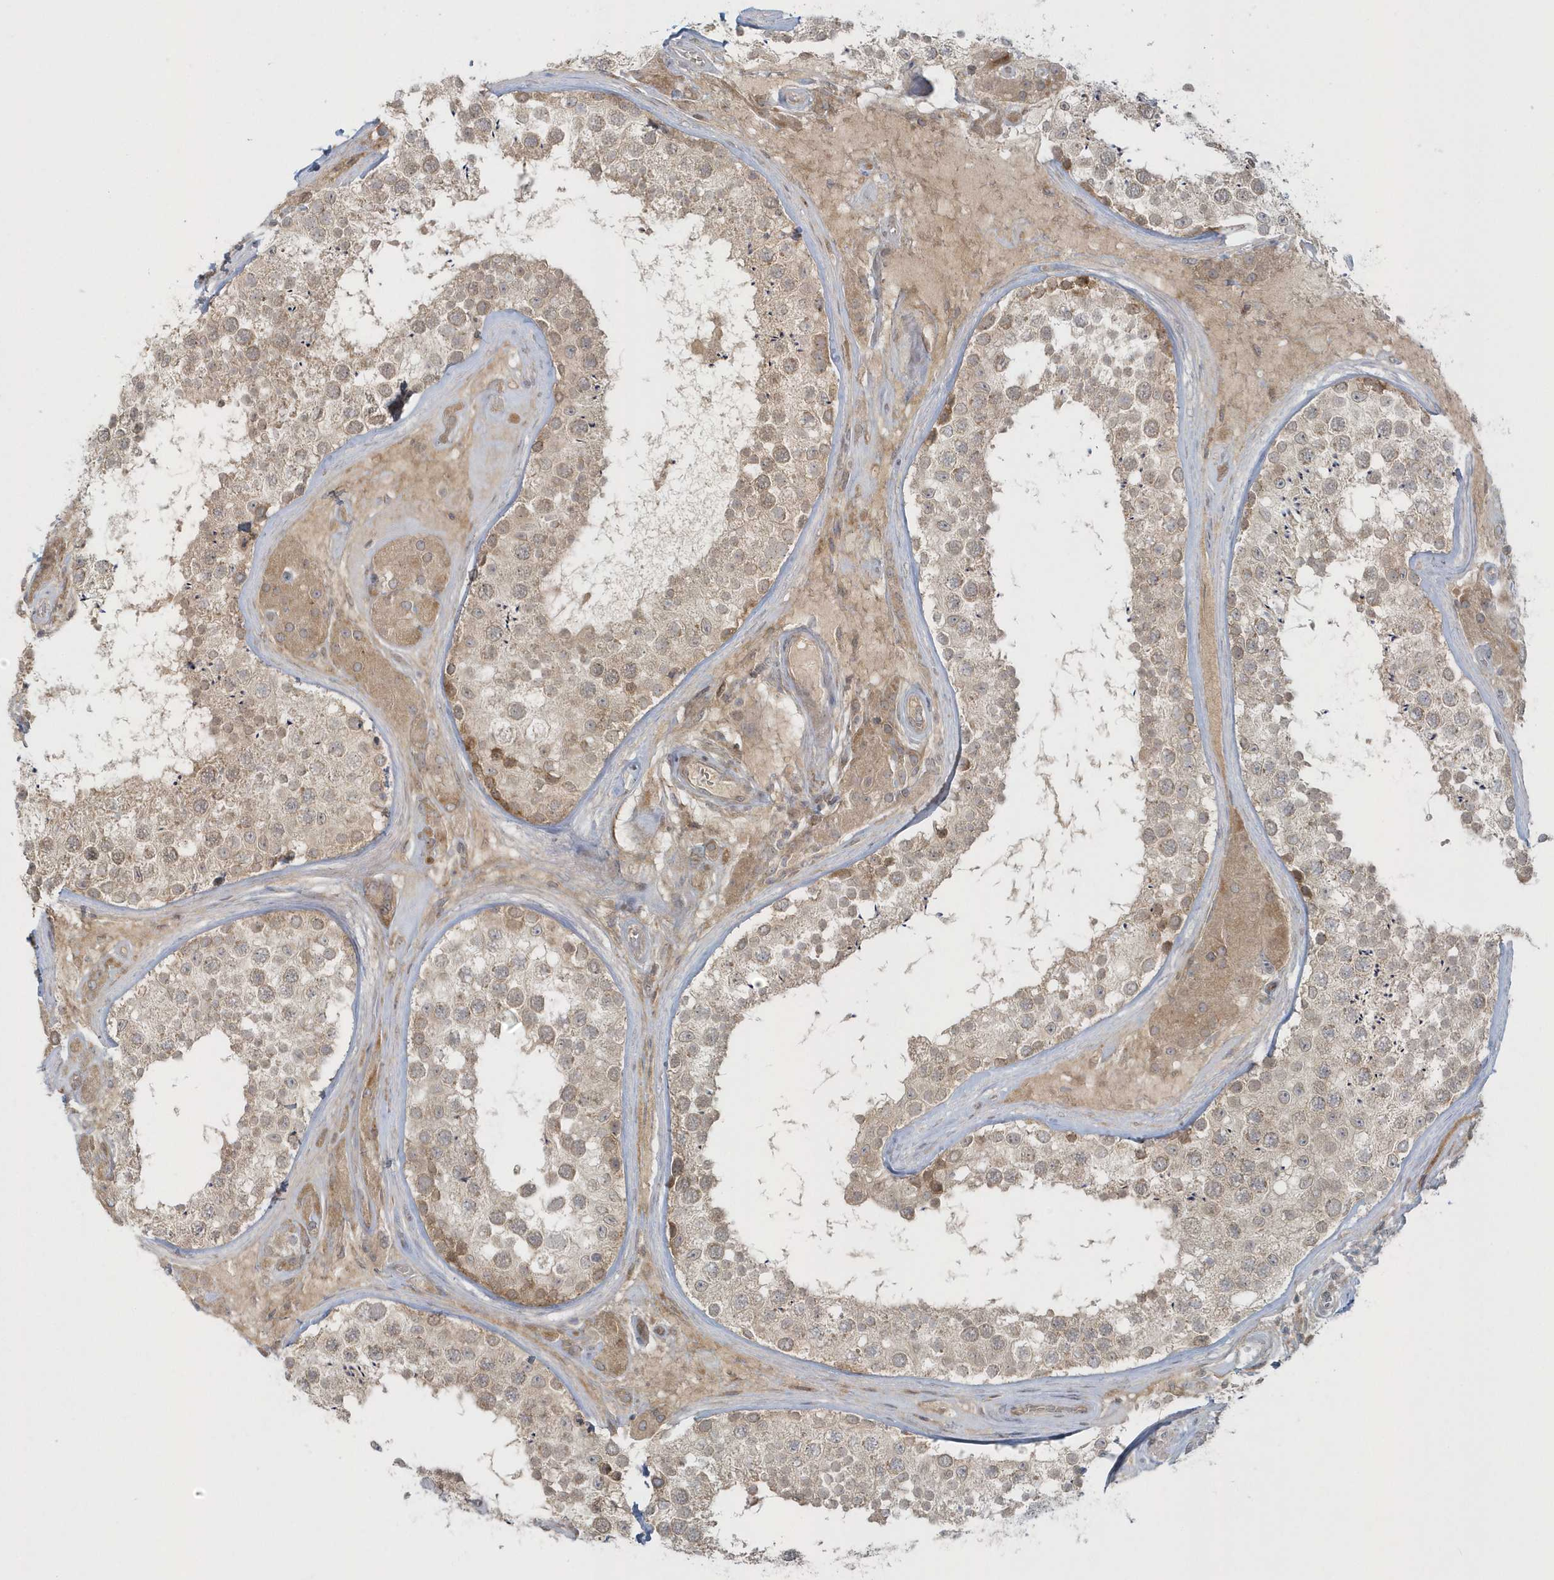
{"staining": {"intensity": "moderate", "quantity": "<25%", "location": "cytoplasmic/membranous"}, "tissue": "testis", "cell_type": "Cells in seminiferous ducts", "image_type": "normal", "snomed": [{"axis": "morphology", "description": "Normal tissue, NOS"}, {"axis": "topography", "description": "Testis"}], "caption": "High-magnification brightfield microscopy of unremarkable testis stained with DAB (3,3'-diaminobenzidine) (brown) and counterstained with hematoxylin (blue). cells in seminiferous ducts exhibit moderate cytoplasmic/membranous expression is identified in approximately<25% of cells. (DAB (3,3'-diaminobenzidine) IHC, brown staining for protein, blue staining for nuclei).", "gene": "BLTP3A", "patient": {"sex": "male", "age": 46}}